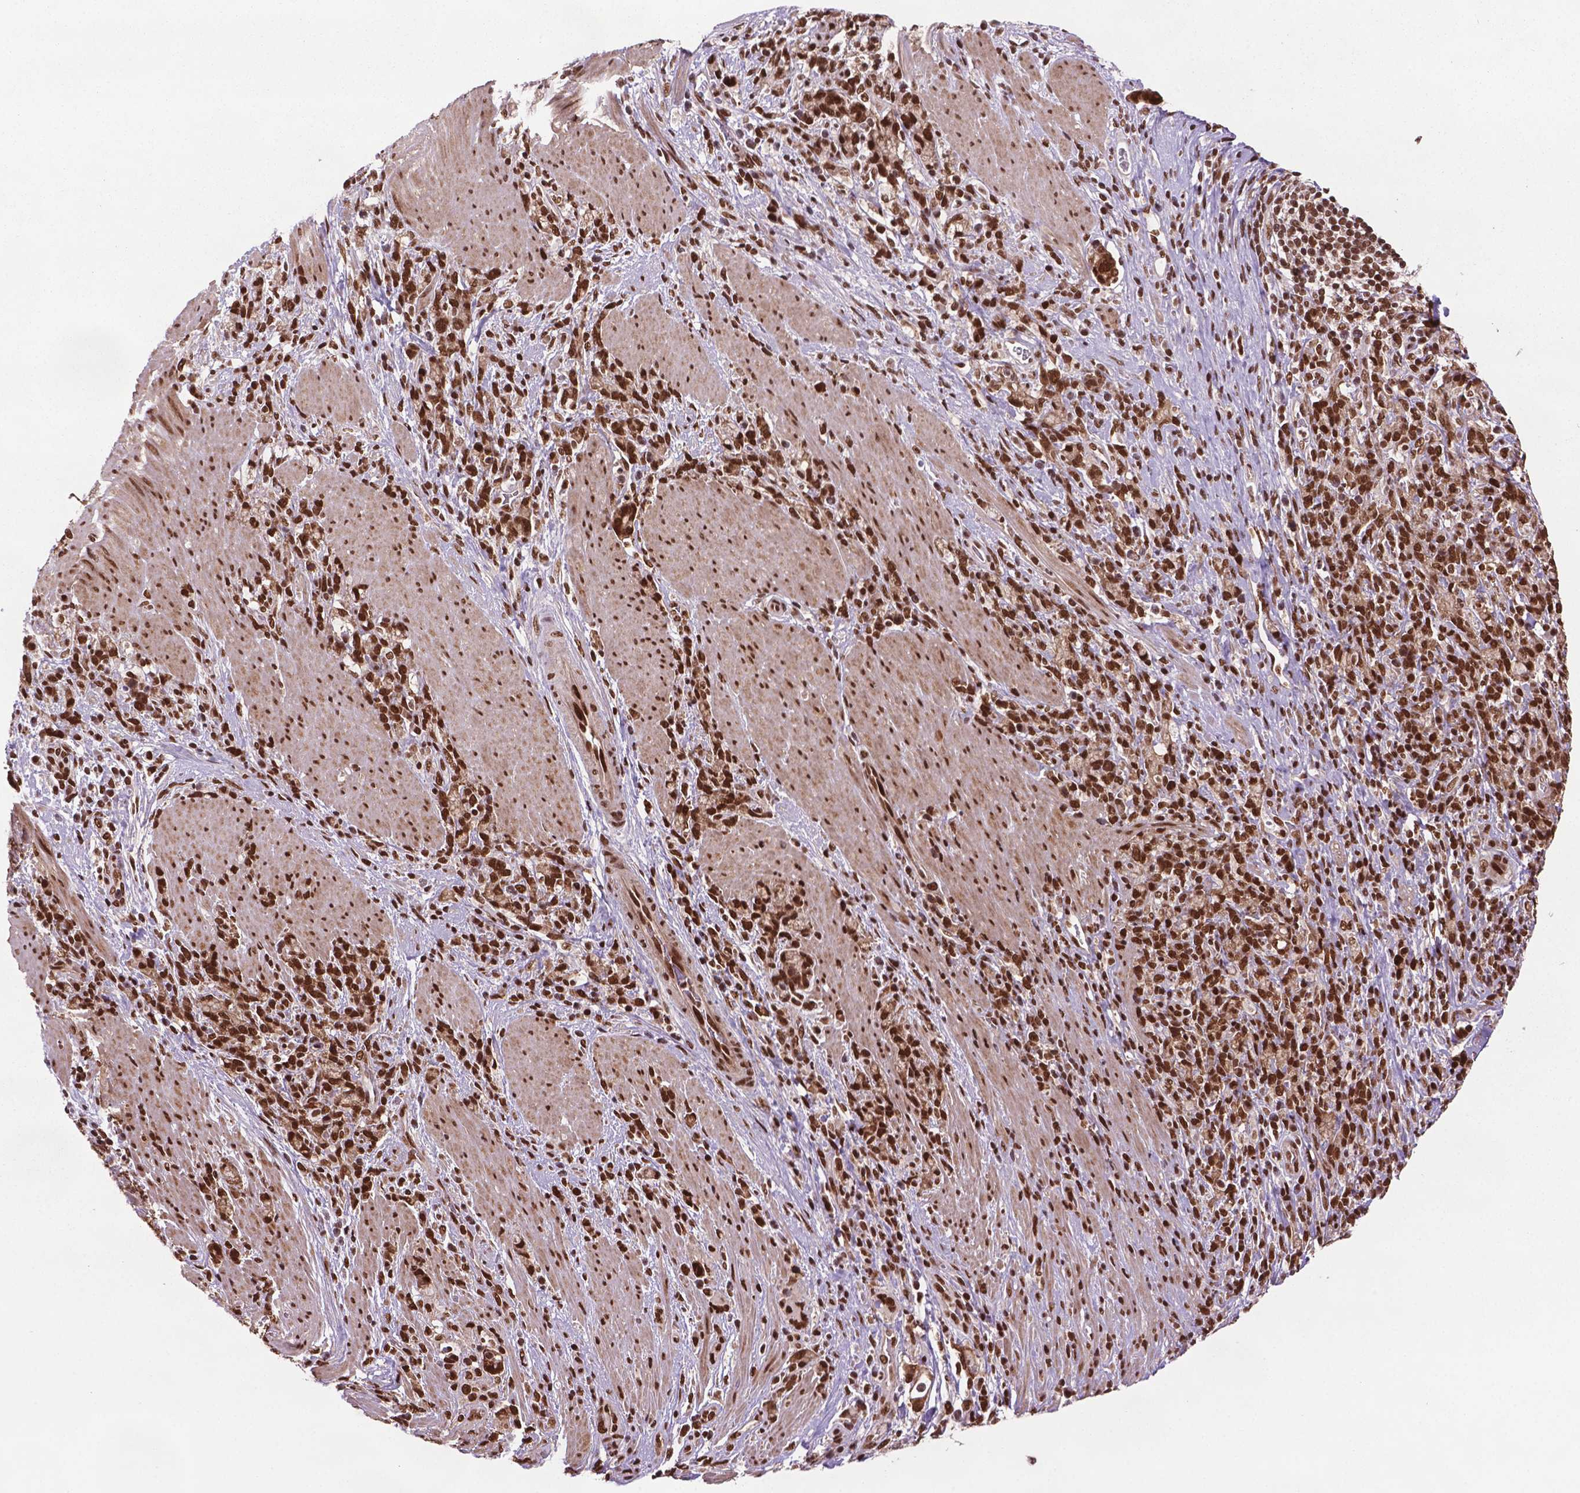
{"staining": {"intensity": "strong", "quantity": ">75%", "location": "nuclear"}, "tissue": "stomach cancer", "cell_type": "Tumor cells", "image_type": "cancer", "snomed": [{"axis": "morphology", "description": "Adenocarcinoma, NOS"}, {"axis": "topography", "description": "Stomach"}], "caption": "Adenocarcinoma (stomach) tissue reveals strong nuclear staining in about >75% of tumor cells", "gene": "SIRT6", "patient": {"sex": "female", "age": 57}}